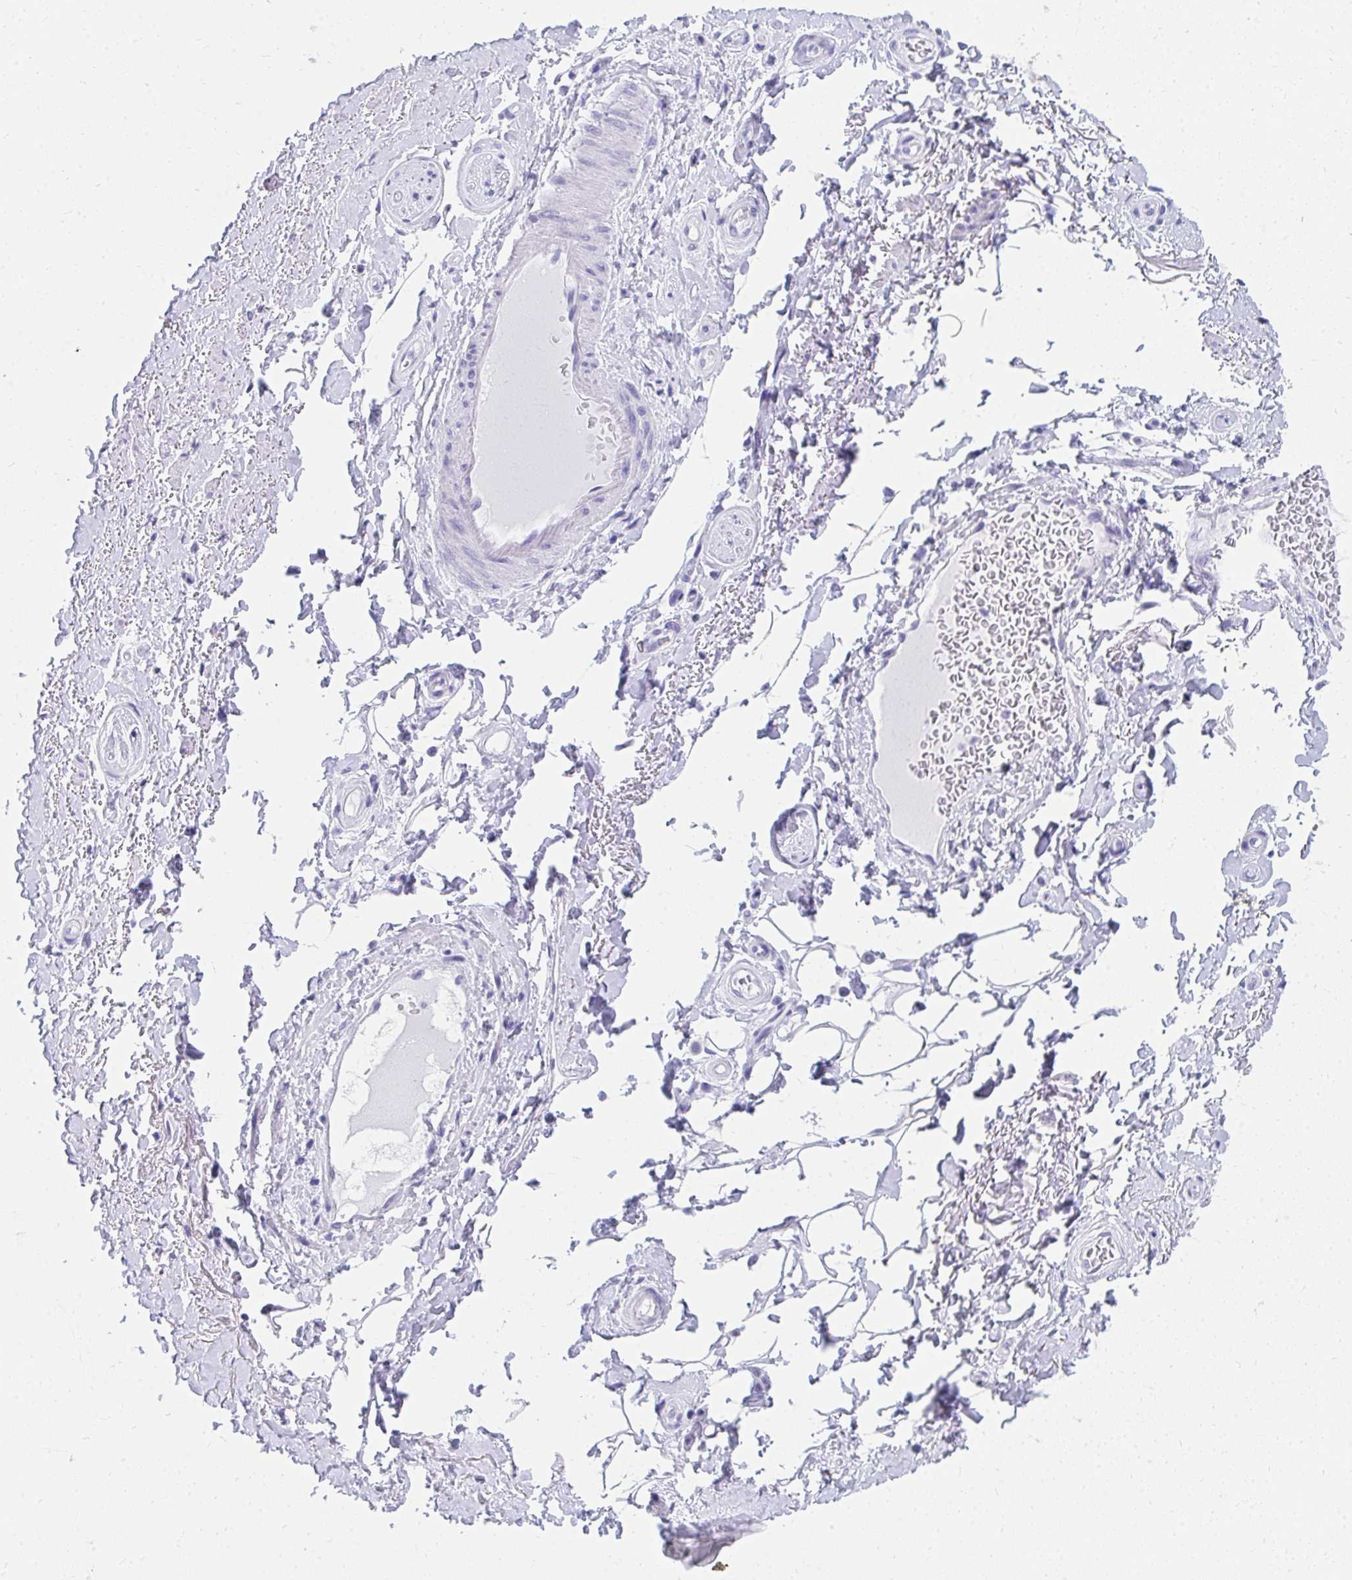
{"staining": {"intensity": "negative", "quantity": "none", "location": "none"}, "tissue": "adipose tissue", "cell_type": "Adipocytes", "image_type": "normal", "snomed": [{"axis": "morphology", "description": "Normal tissue, NOS"}, {"axis": "topography", "description": "Peripheral nerve tissue"}], "caption": "This micrograph is of normal adipose tissue stained with immunohistochemistry (IHC) to label a protein in brown with the nuclei are counter-stained blue. There is no positivity in adipocytes.", "gene": "HGD", "patient": {"sex": "male", "age": 51}}